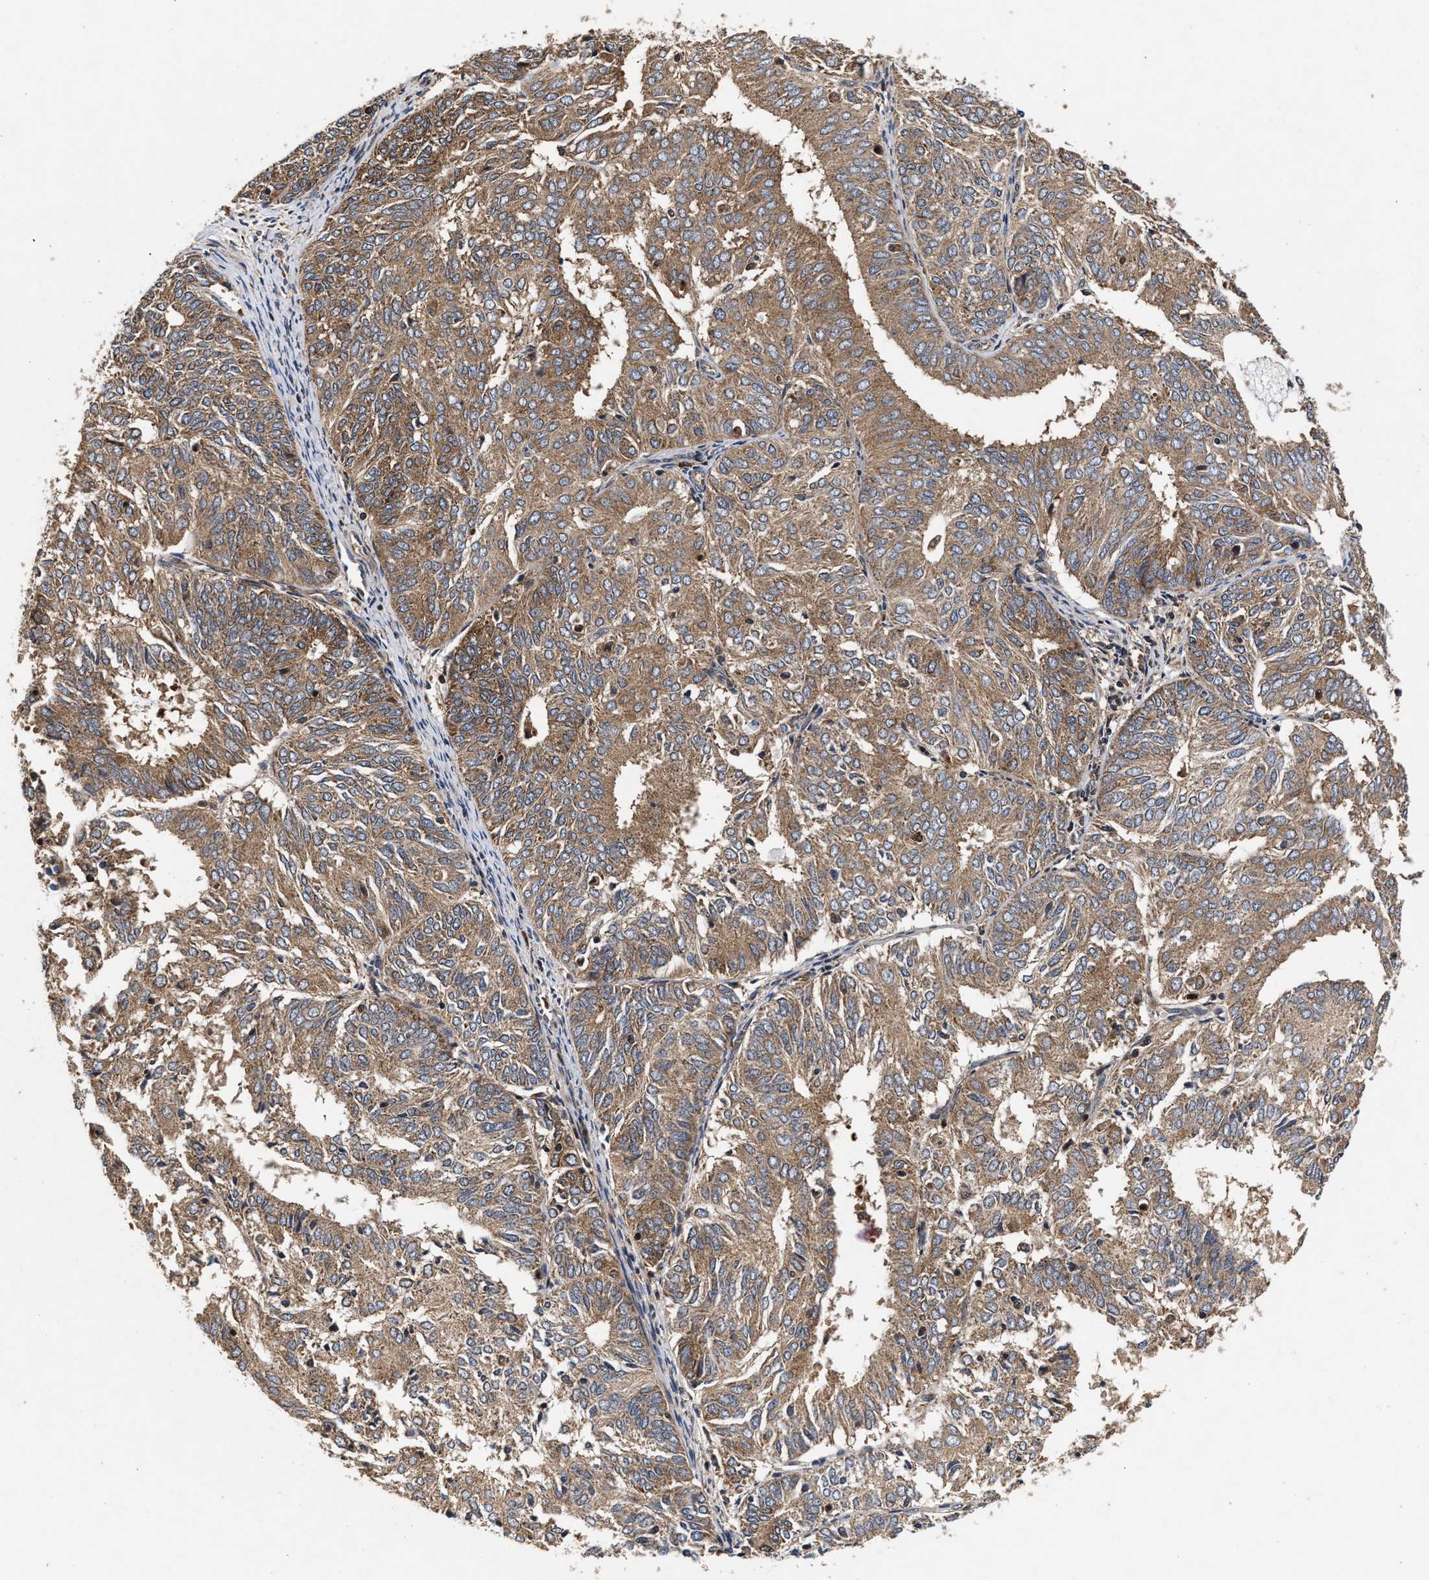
{"staining": {"intensity": "moderate", "quantity": ">75%", "location": "cytoplasmic/membranous"}, "tissue": "endometrial cancer", "cell_type": "Tumor cells", "image_type": "cancer", "snomed": [{"axis": "morphology", "description": "Adenocarcinoma, NOS"}, {"axis": "topography", "description": "Uterus"}], "caption": "A high-resolution micrograph shows IHC staining of adenocarcinoma (endometrial), which demonstrates moderate cytoplasmic/membranous staining in approximately >75% of tumor cells.", "gene": "NFKB2", "patient": {"sex": "female", "age": 60}}